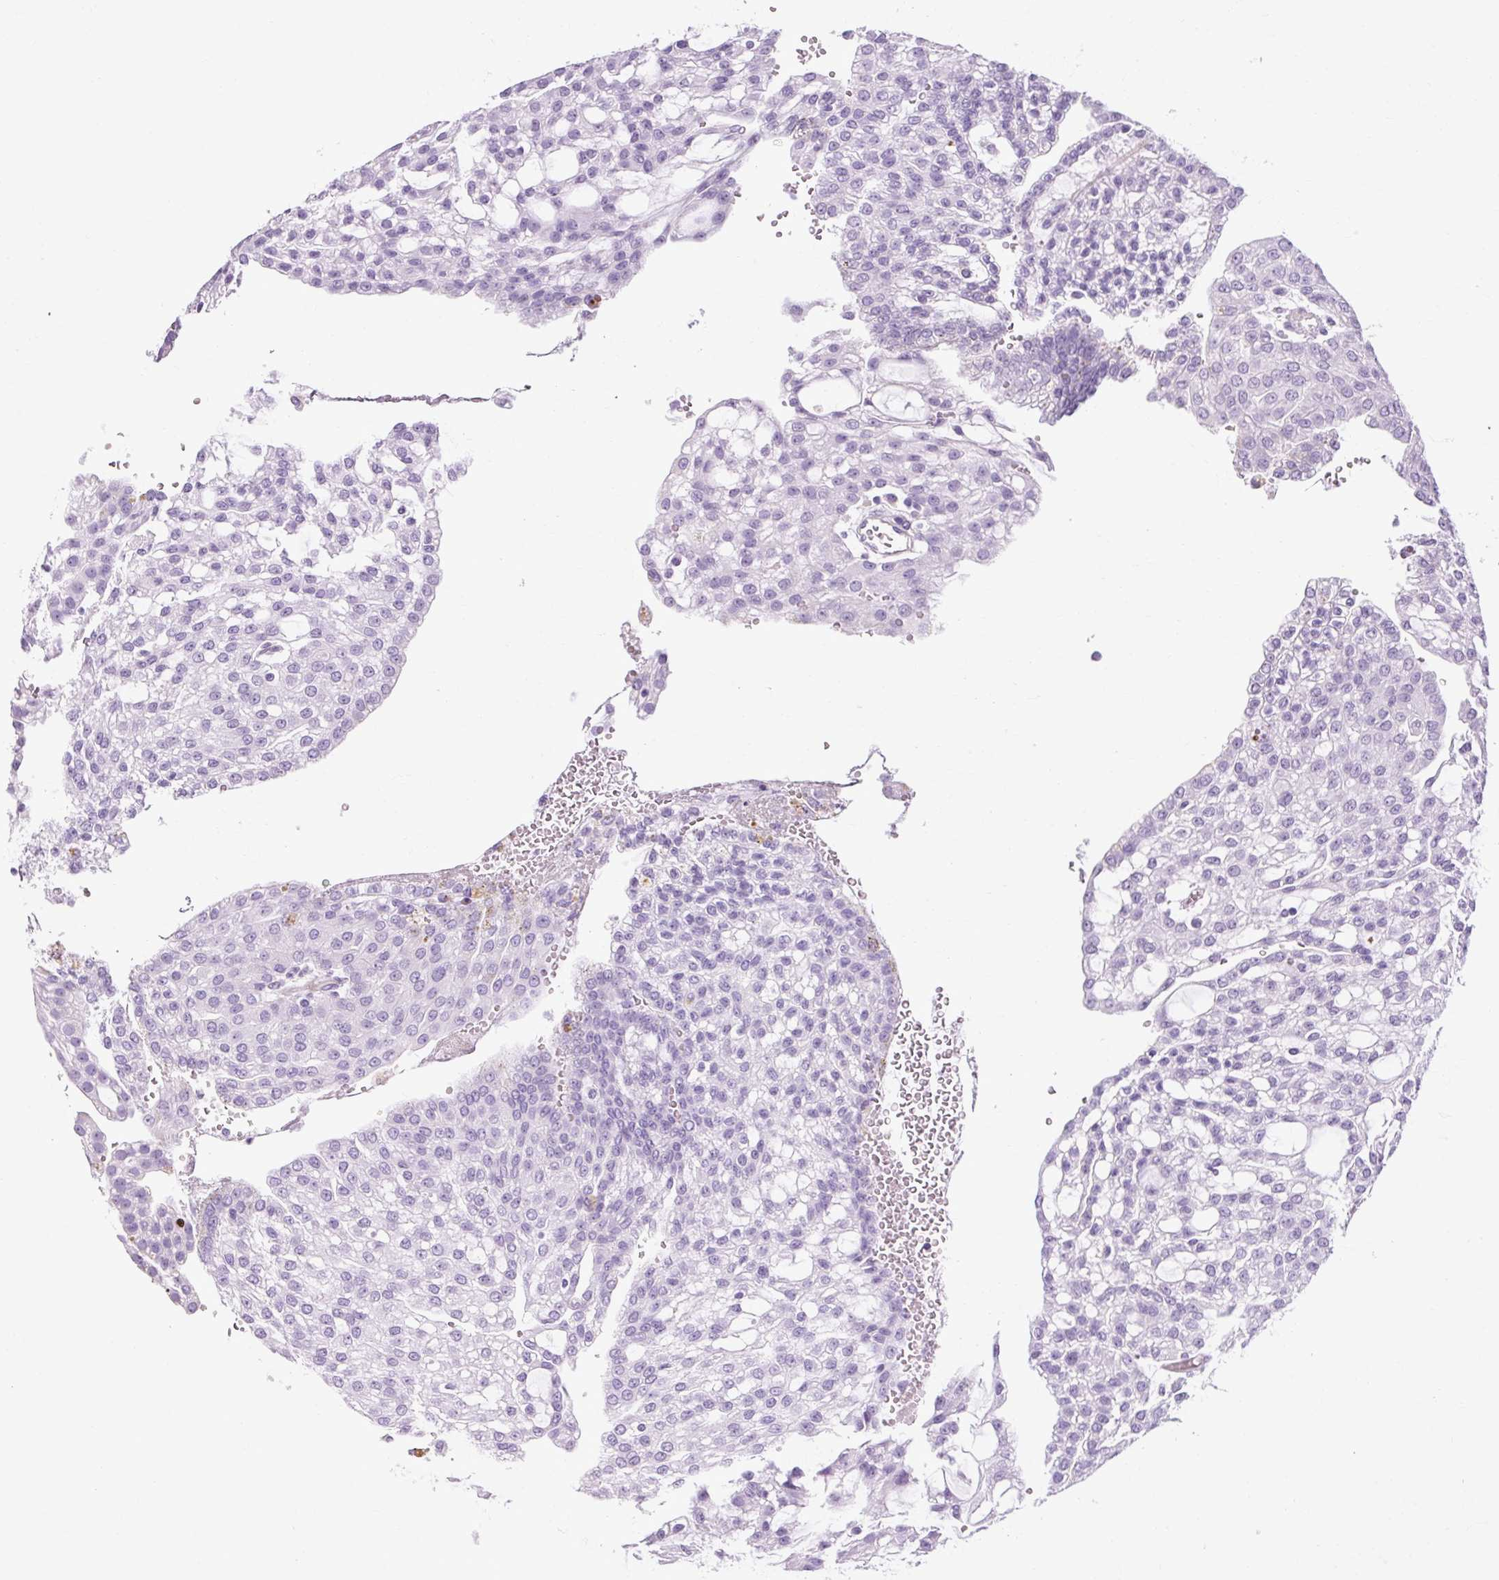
{"staining": {"intensity": "negative", "quantity": "none", "location": "none"}, "tissue": "renal cancer", "cell_type": "Tumor cells", "image_type": "cancer", "snomed": [{"axis": "morphology", "description": "Adenocarcinoma, NOS"}, {"axis": "topography", "description": "Kidney"}], "caption": "High magnification brightfield microscopy of renal cancer stained with DAB (3,3'-diaminobenzidine) (brown) and counterstained with hematoxylin (blue): tumor cells show no significant expression.", "gene": "OOEP", "patient": {"sex": "male", "age": 63}}